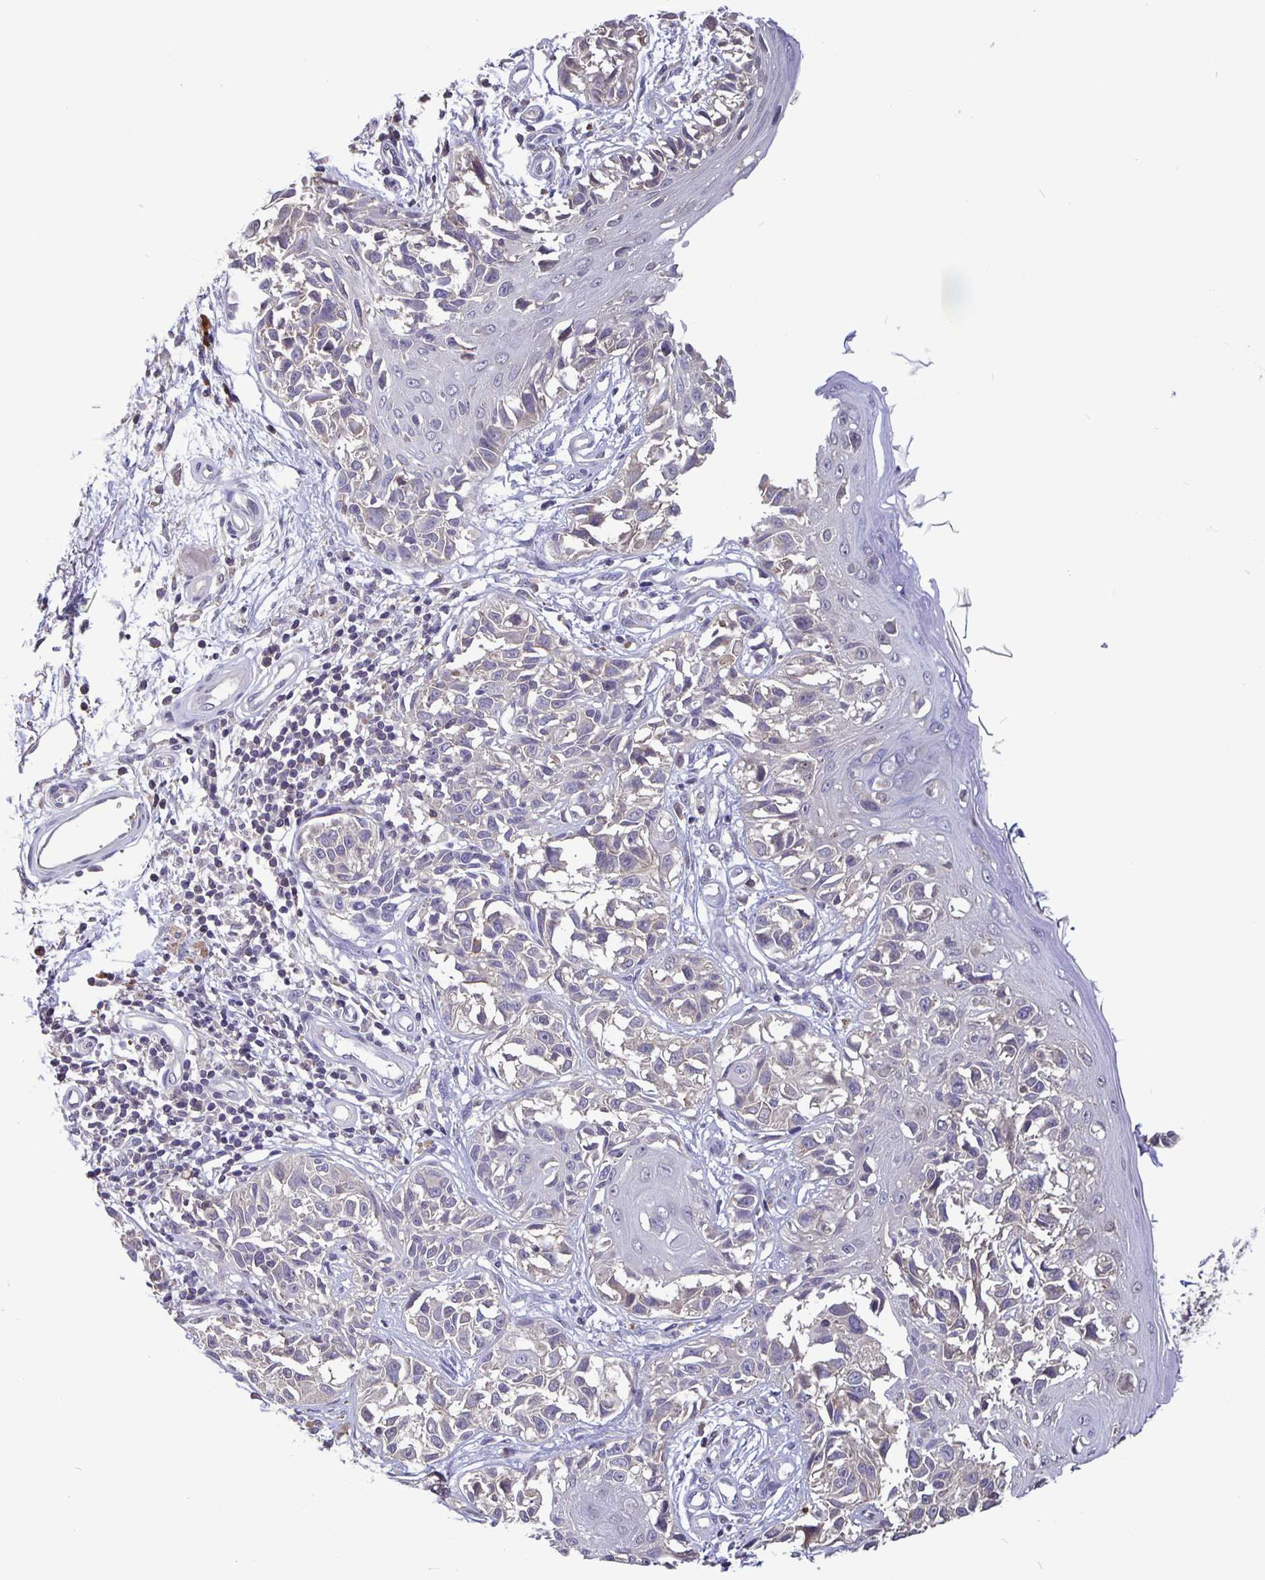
{"staining": {"intensity": "negative", "quantity": "none", "location": "none"}, "tissue": "melanoma", "cell_type": "Tumor cells", "image_type": "cancer", "snomed": [{"axis": "morphology", "description": "Malignant melanoma, NOS"}, {"axis": "topography", "description": "Skin"}], "caption": "Photomicrograph shows no significant protein positivity in tumor cells of malignant melanoma. (Stains: DAB (3,3'-diaminobenzidine) immunohistochemistry (IHC) with hematoxylin counter stain, Microscopy: brightfield microscopy at high magnification).", "gene": "FEM1C", "patient": {"sex": "male", "age": 73}}